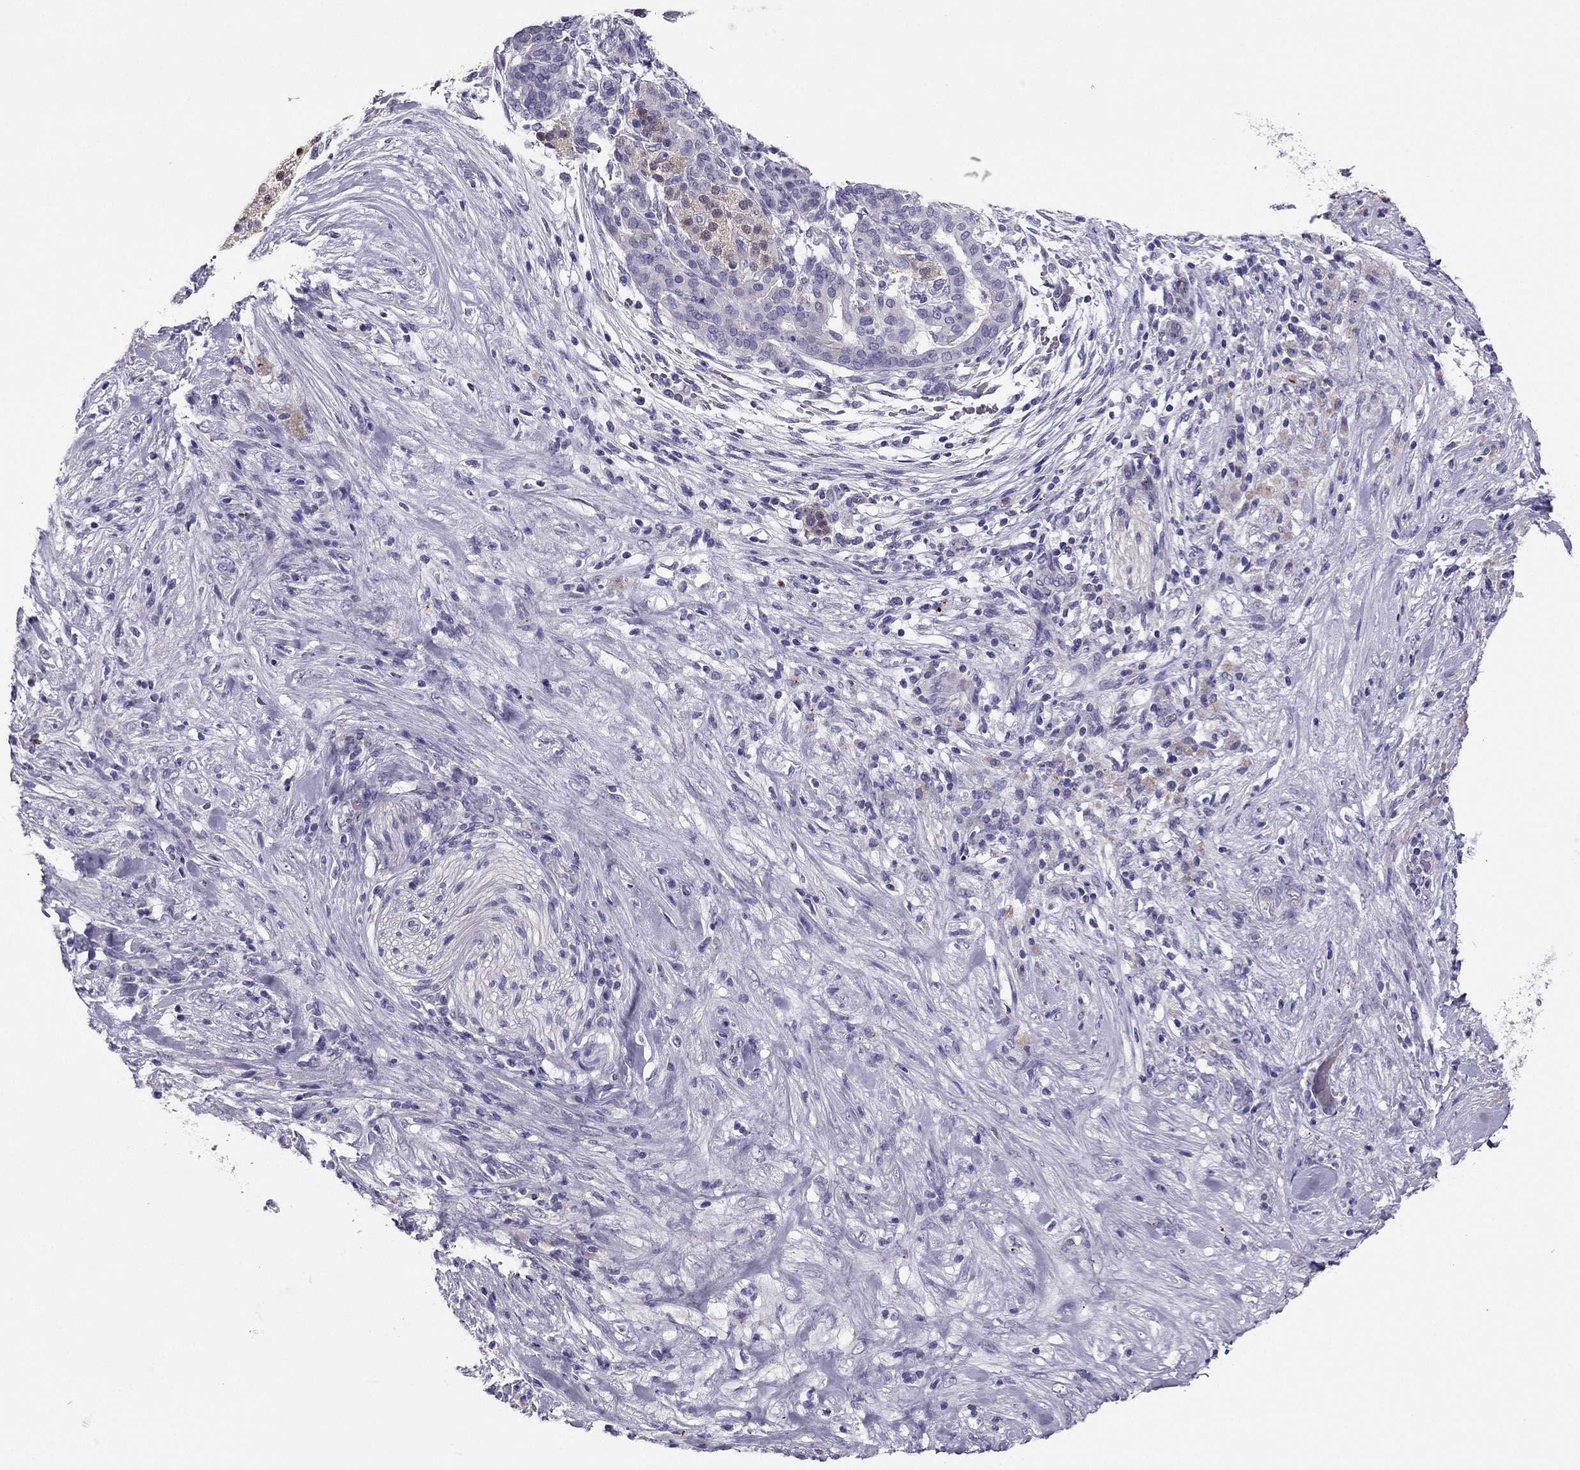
{"staining": {"intensity": "negative", "quantity": "none", "location": "none"}, "tissue": "pancreatic cancer", "cell_type": "Tumor cells", "image_type": "cancer", "snomed": [{"axis": "morphology", "description": "Adenocarcinoma, NOS"}, {"axis": "topography", "description": "Pancreas"}], "caption": "Protein analysis of pancreatic cancer (adenocarcinoma) shows no significant expression in tumor cells. The staining is performed using DAB brown chromogen with nuclei counter-stained in using hematoxylin.", "gene": "PDE6A", "patient": {"sex": "male", "age": 44}}